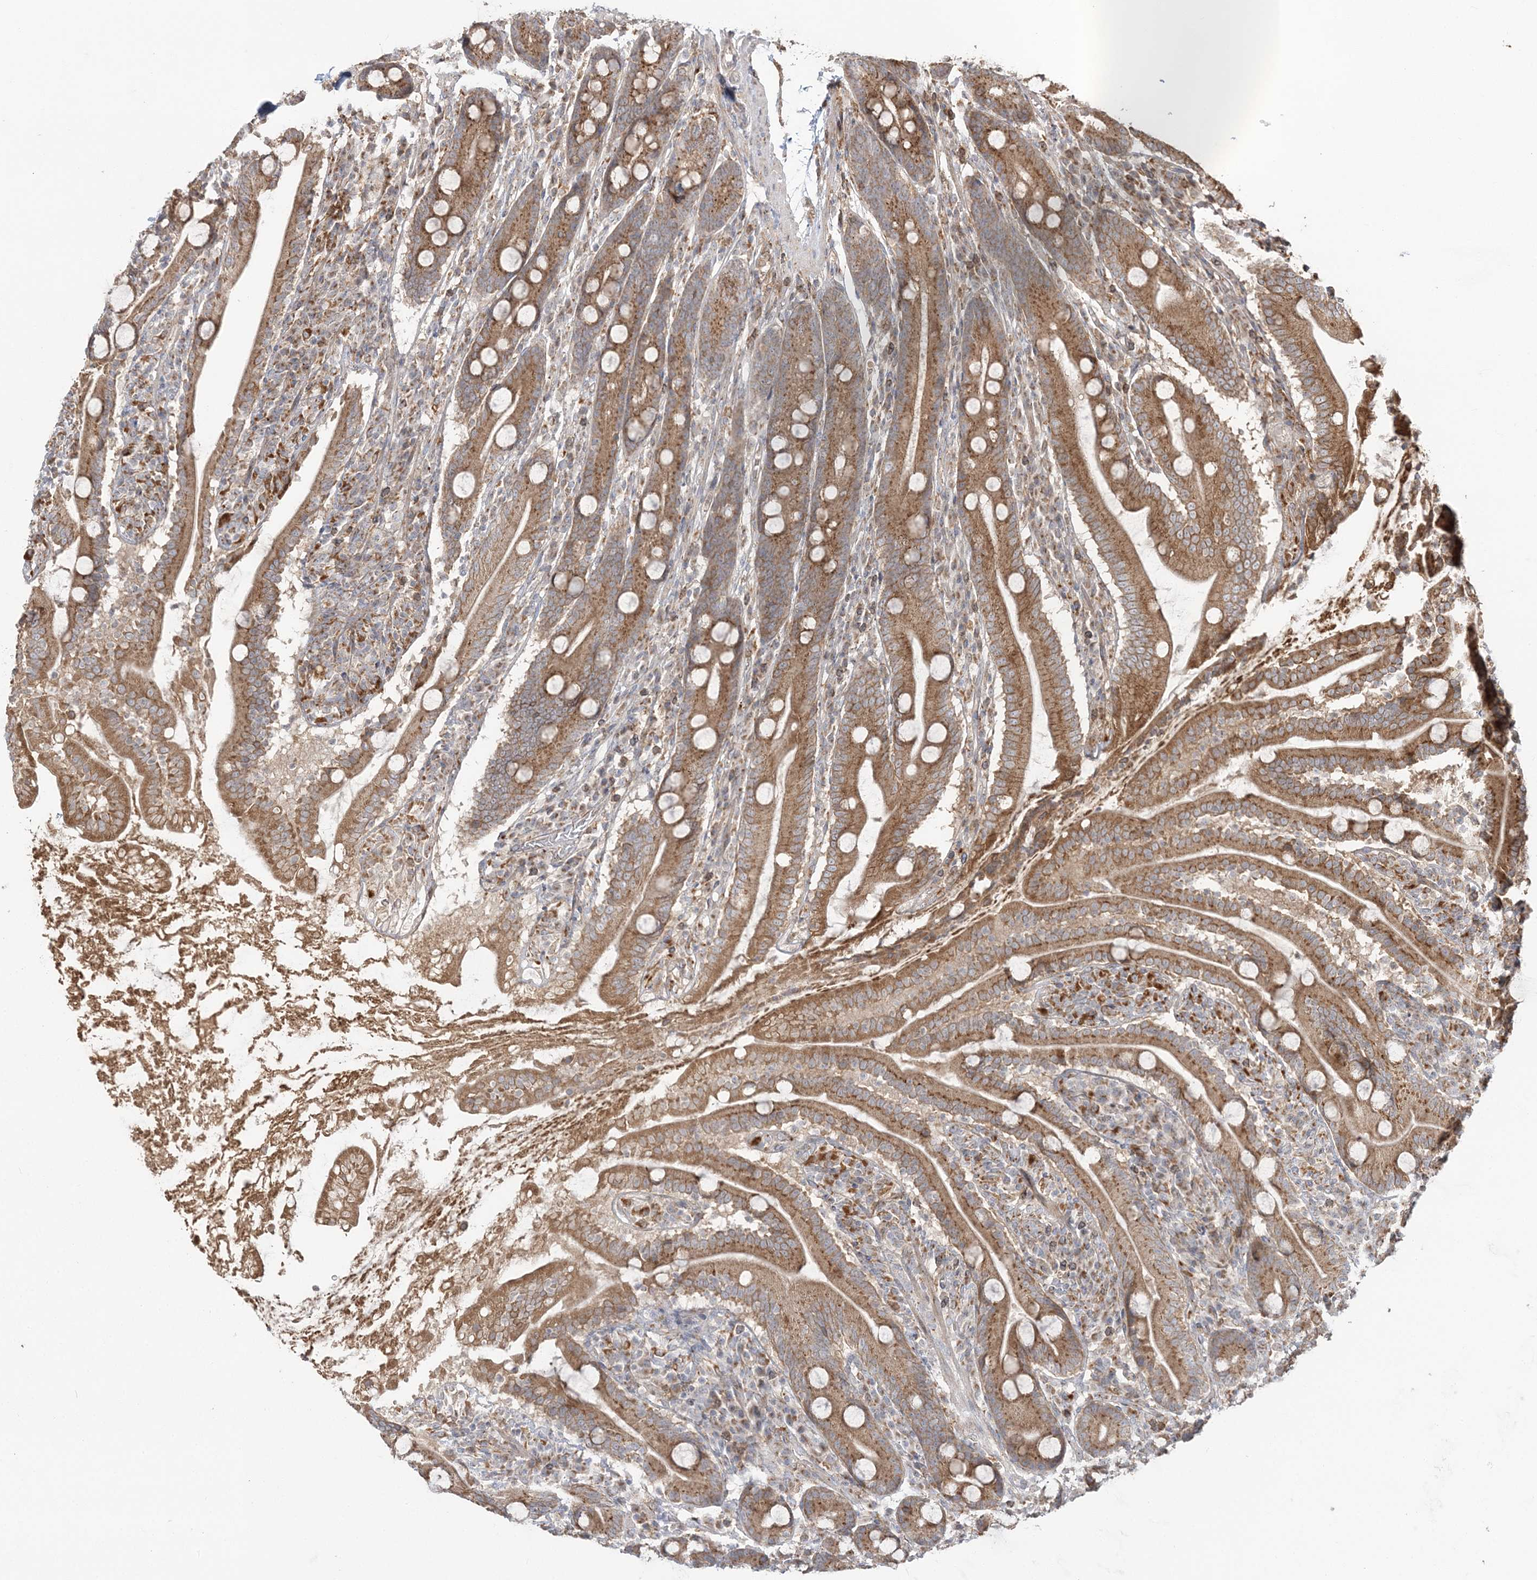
{"staining": {"intensity": "moderate", "quantity": ">75%", "location": "cytoplasmic/membranous"}, "tissue": "duodenum", "cell_type": "Glandular cells", "image_type": "normal", "snomed": [{"axis": "morphology", "description": "Normal tissue, NOS"}, {"axis": "topography", "description": "Duodenum"}], "caption": "A brown stain labels moderate cytoplasmic/membranous staining of a protein in glandular cells of benign duodenum. (brown staining indicates protein expression, while blue staining denotes nuclei).", "gene": "ABCC3", "patient": {"sex": "male", "age": 35}}